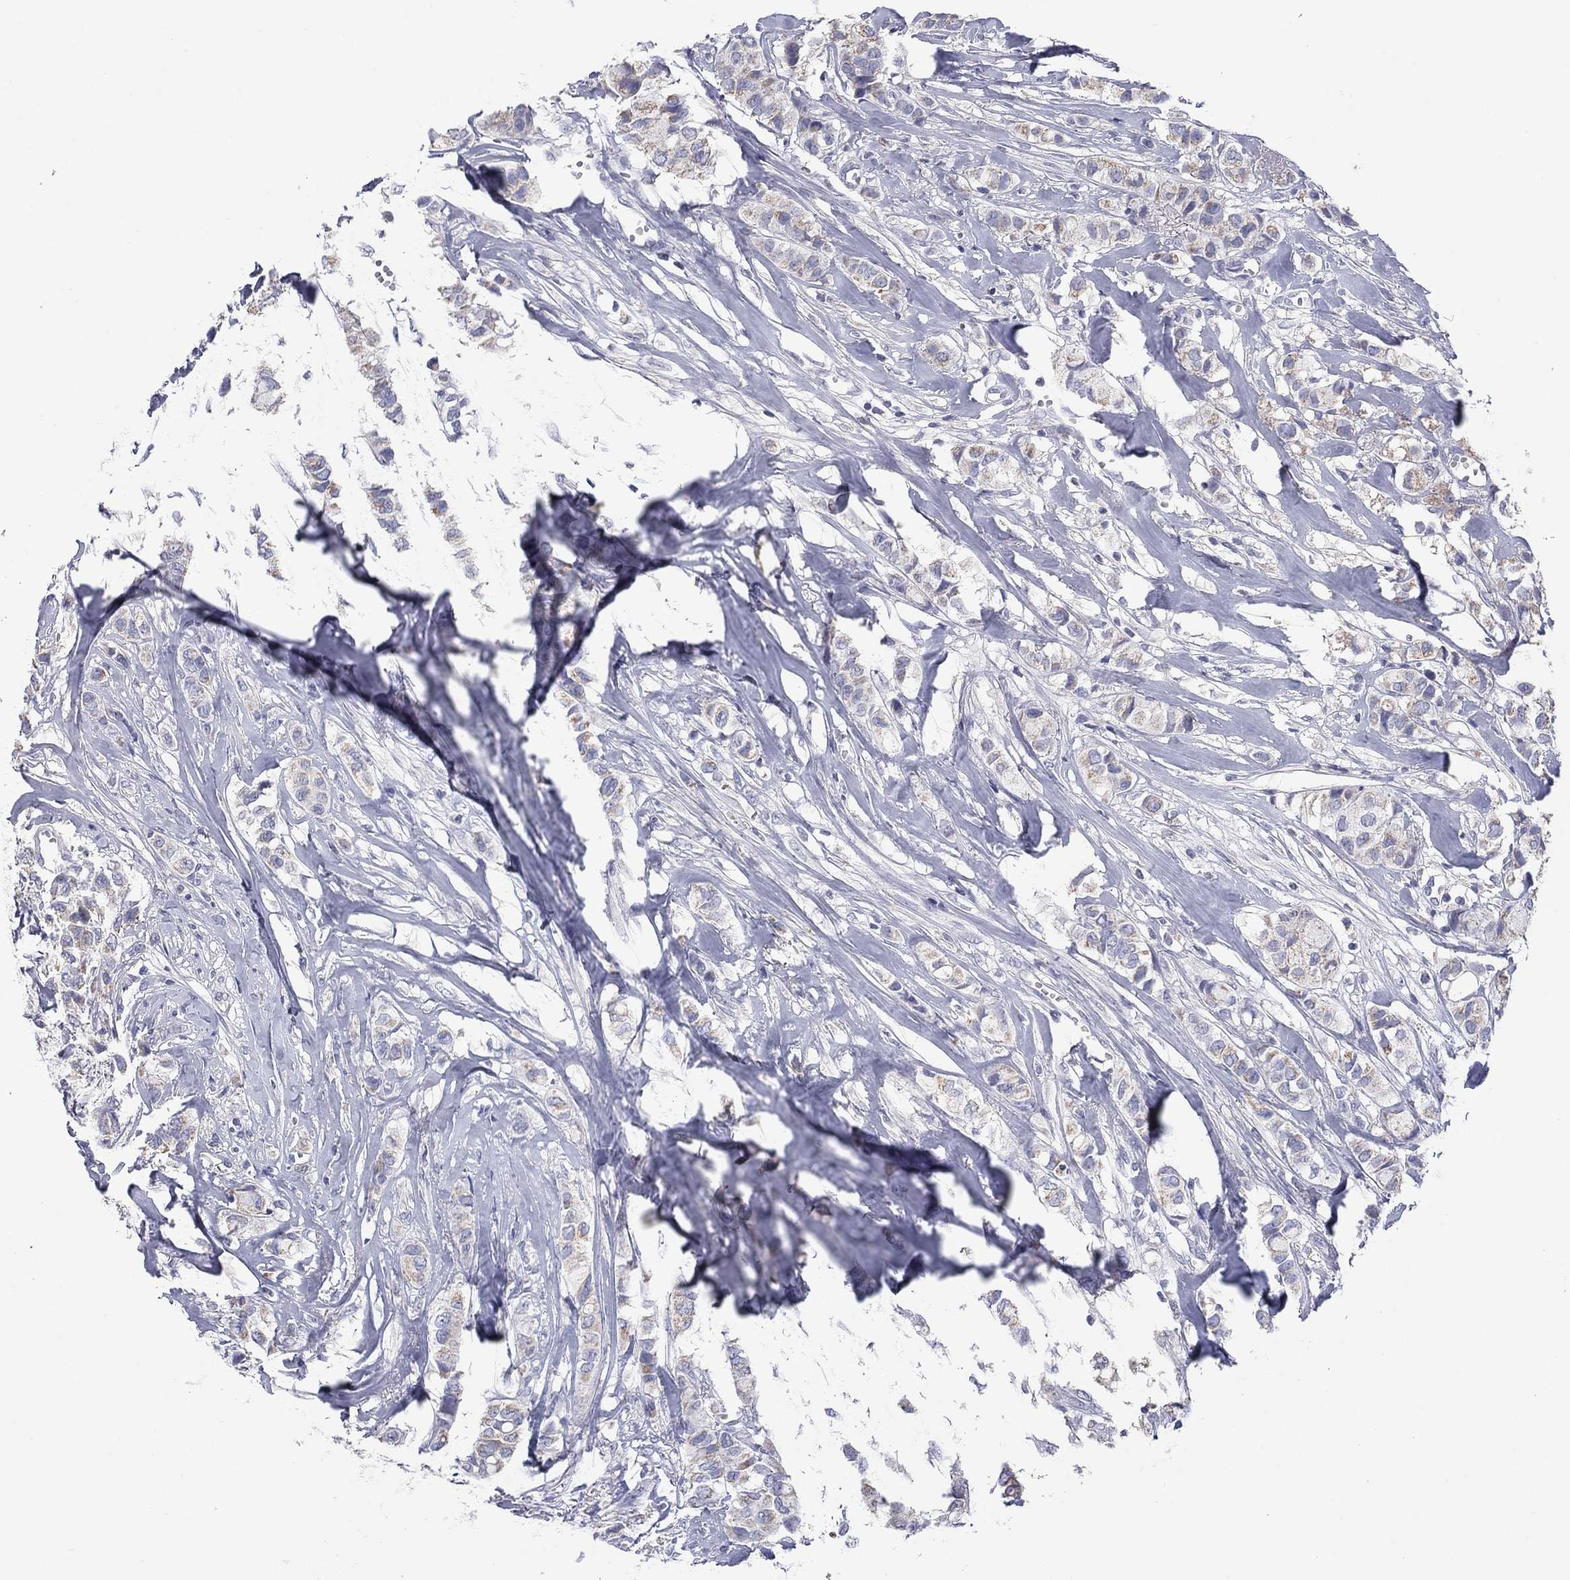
{"staining": {"intensity": "weak", "quantity": "<25%", "location": "cytoplasmic/membranous"}, "tissue": "breast cancer", "cell_type": "Tumor cells", "image_type": "cancer", "snomed": [{"axis": "morphology", "description": "Duct carcinoma"}, {"axis": "topography", "description": "Breast"}], "caption": "DAB immunohistochemical staining of human breast invasive ductal carcinoma shows no significant positivity in tumor cells. (Brightfield microscopy of DAB immunohistochemistry (IHC) at high magnification).", "gene": "FRK", "patient": {"sex": "female", "age": 85}}